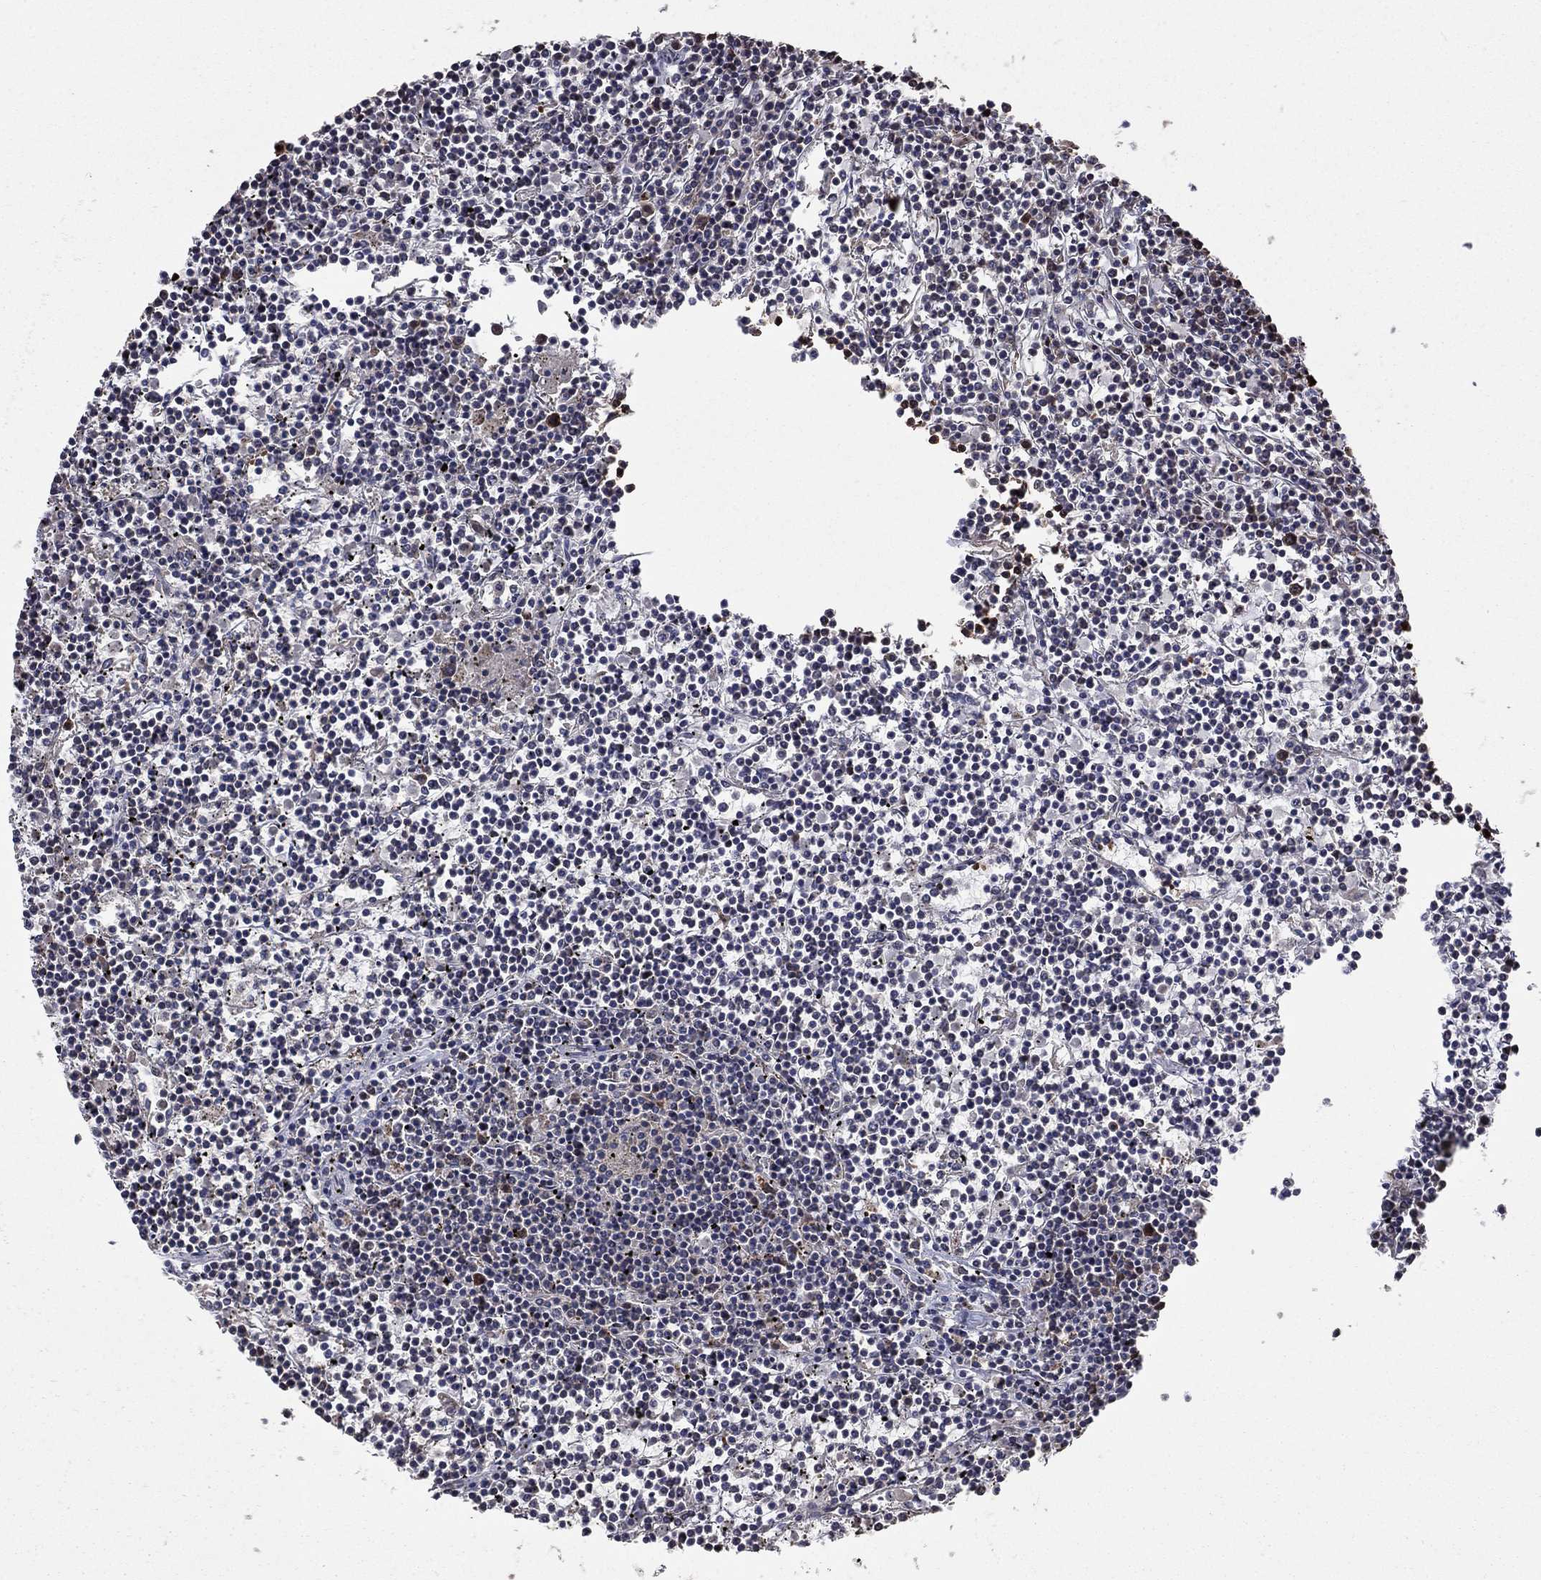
{"staining": {"intensity": "negative", "quantity": "none", "location": "none"}, "tissue": "lymphoma", "cell_type": "Tumor cells", "image_type": "cancer", "snomed": [{"axis": "morphology", "description": "Malignant lymphoma, non-Hodgkin's type, Low grade"}, {"axis": "topography", "description": "Spleen"}], "caption": "Immunohistochemistry histopathology image of malignant lymphoma, non-Hodgkin's type (low-grade) stained for a protein (brown), which exhibits no staining in tumor cells. (DAB immunohistochemistry with hematoxylin counter stain).", "gene": "LPCAT4", "patient": {"sex": "female", "age": 19}}